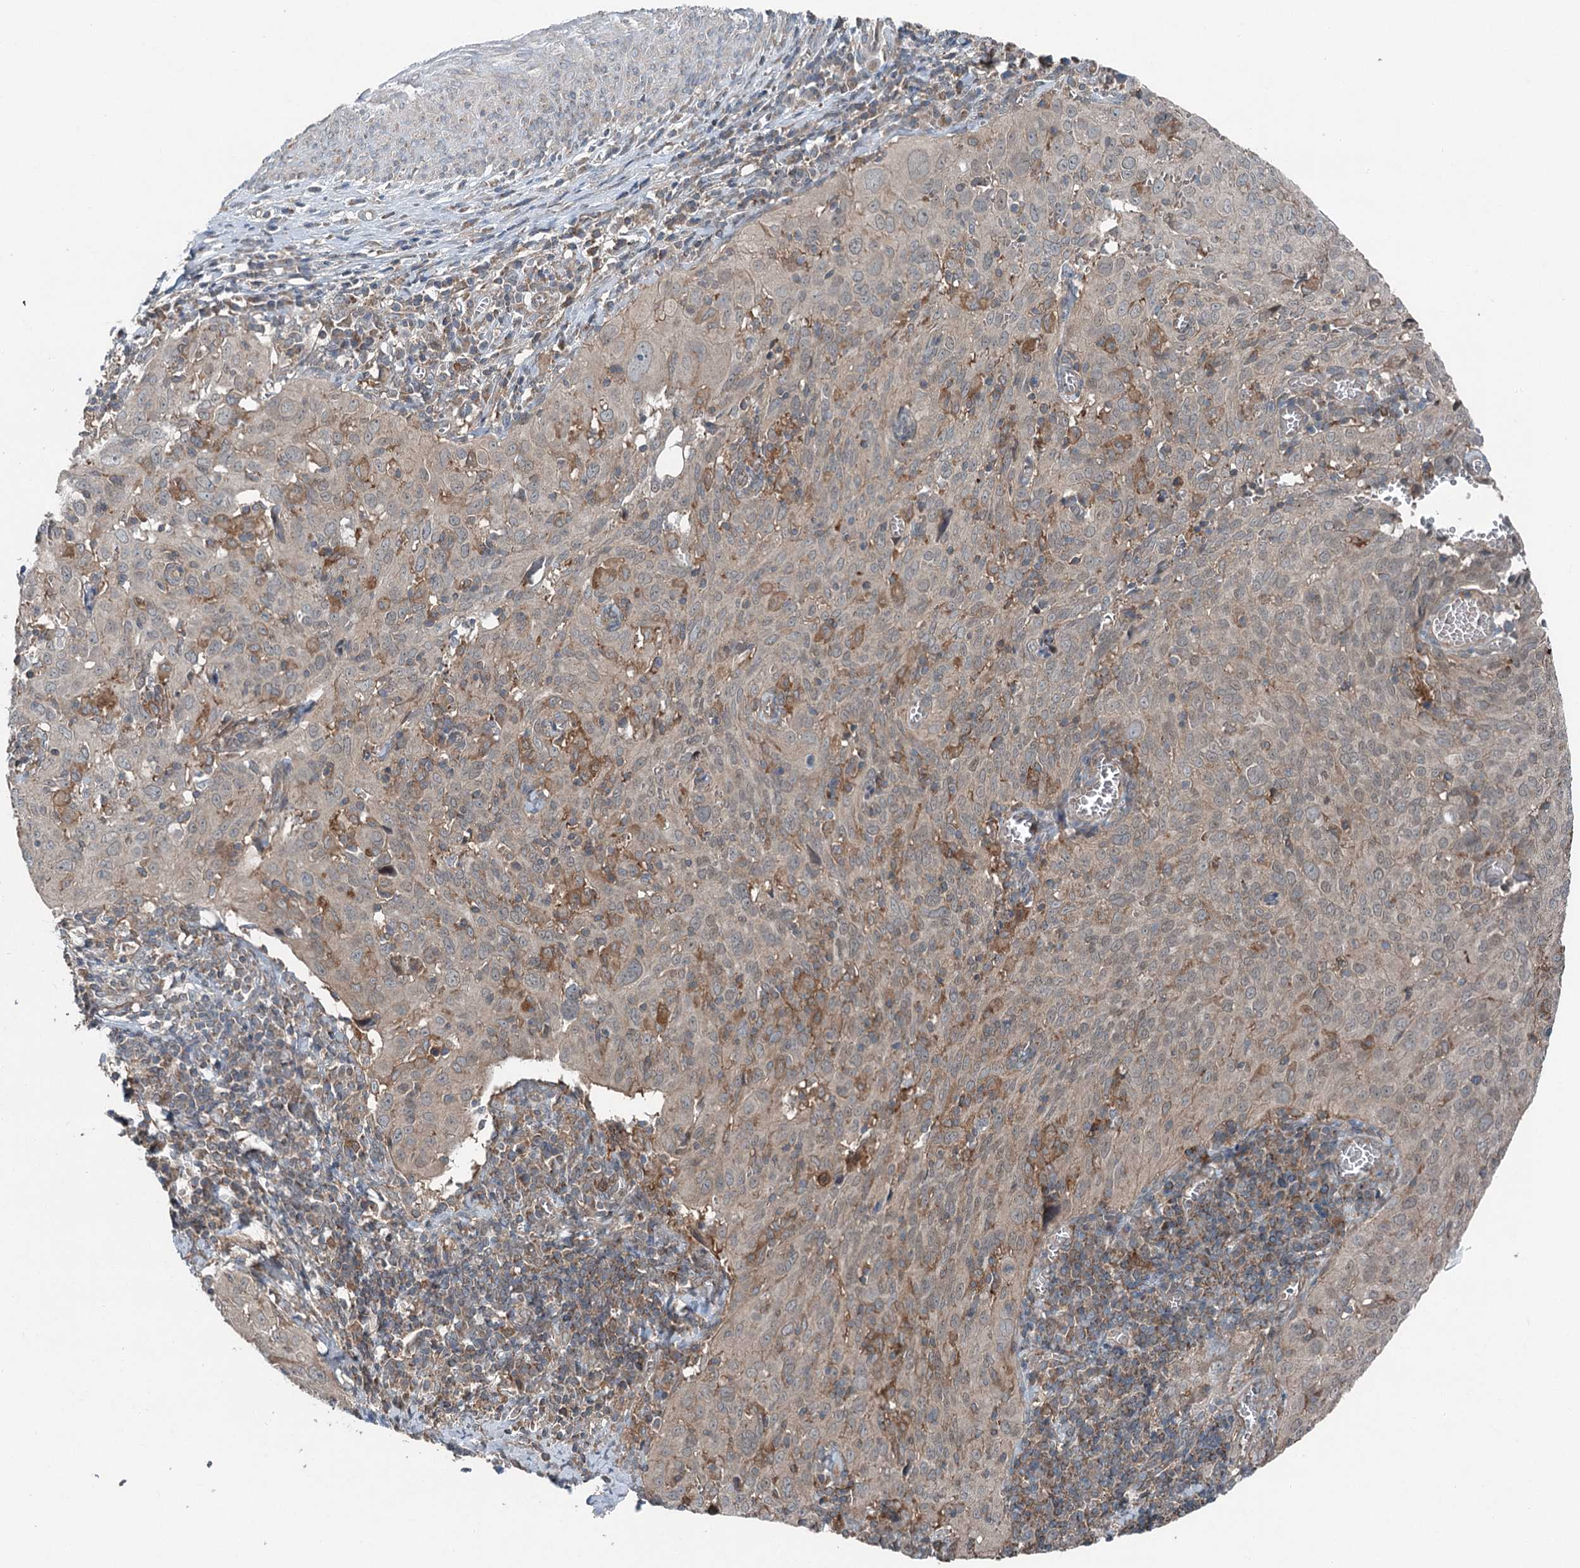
{"staining": {"intensity": "negative", "quantity": "none", "location": "none"}, "tissue": "cervical cancer", "cell_type": "Tumor cells", "image_type": "cancer", "snomed": [{"axis": "morphology", "description": "Squamous cell carcinoma, NOS"}, {"axis": "topography", "description": "Cervix"}], "caption": "Tumor cells are negative for protein expression in human cervical cancer.", "gene": "SKIC3", "patient": {"sex": "female", "age": 31}}